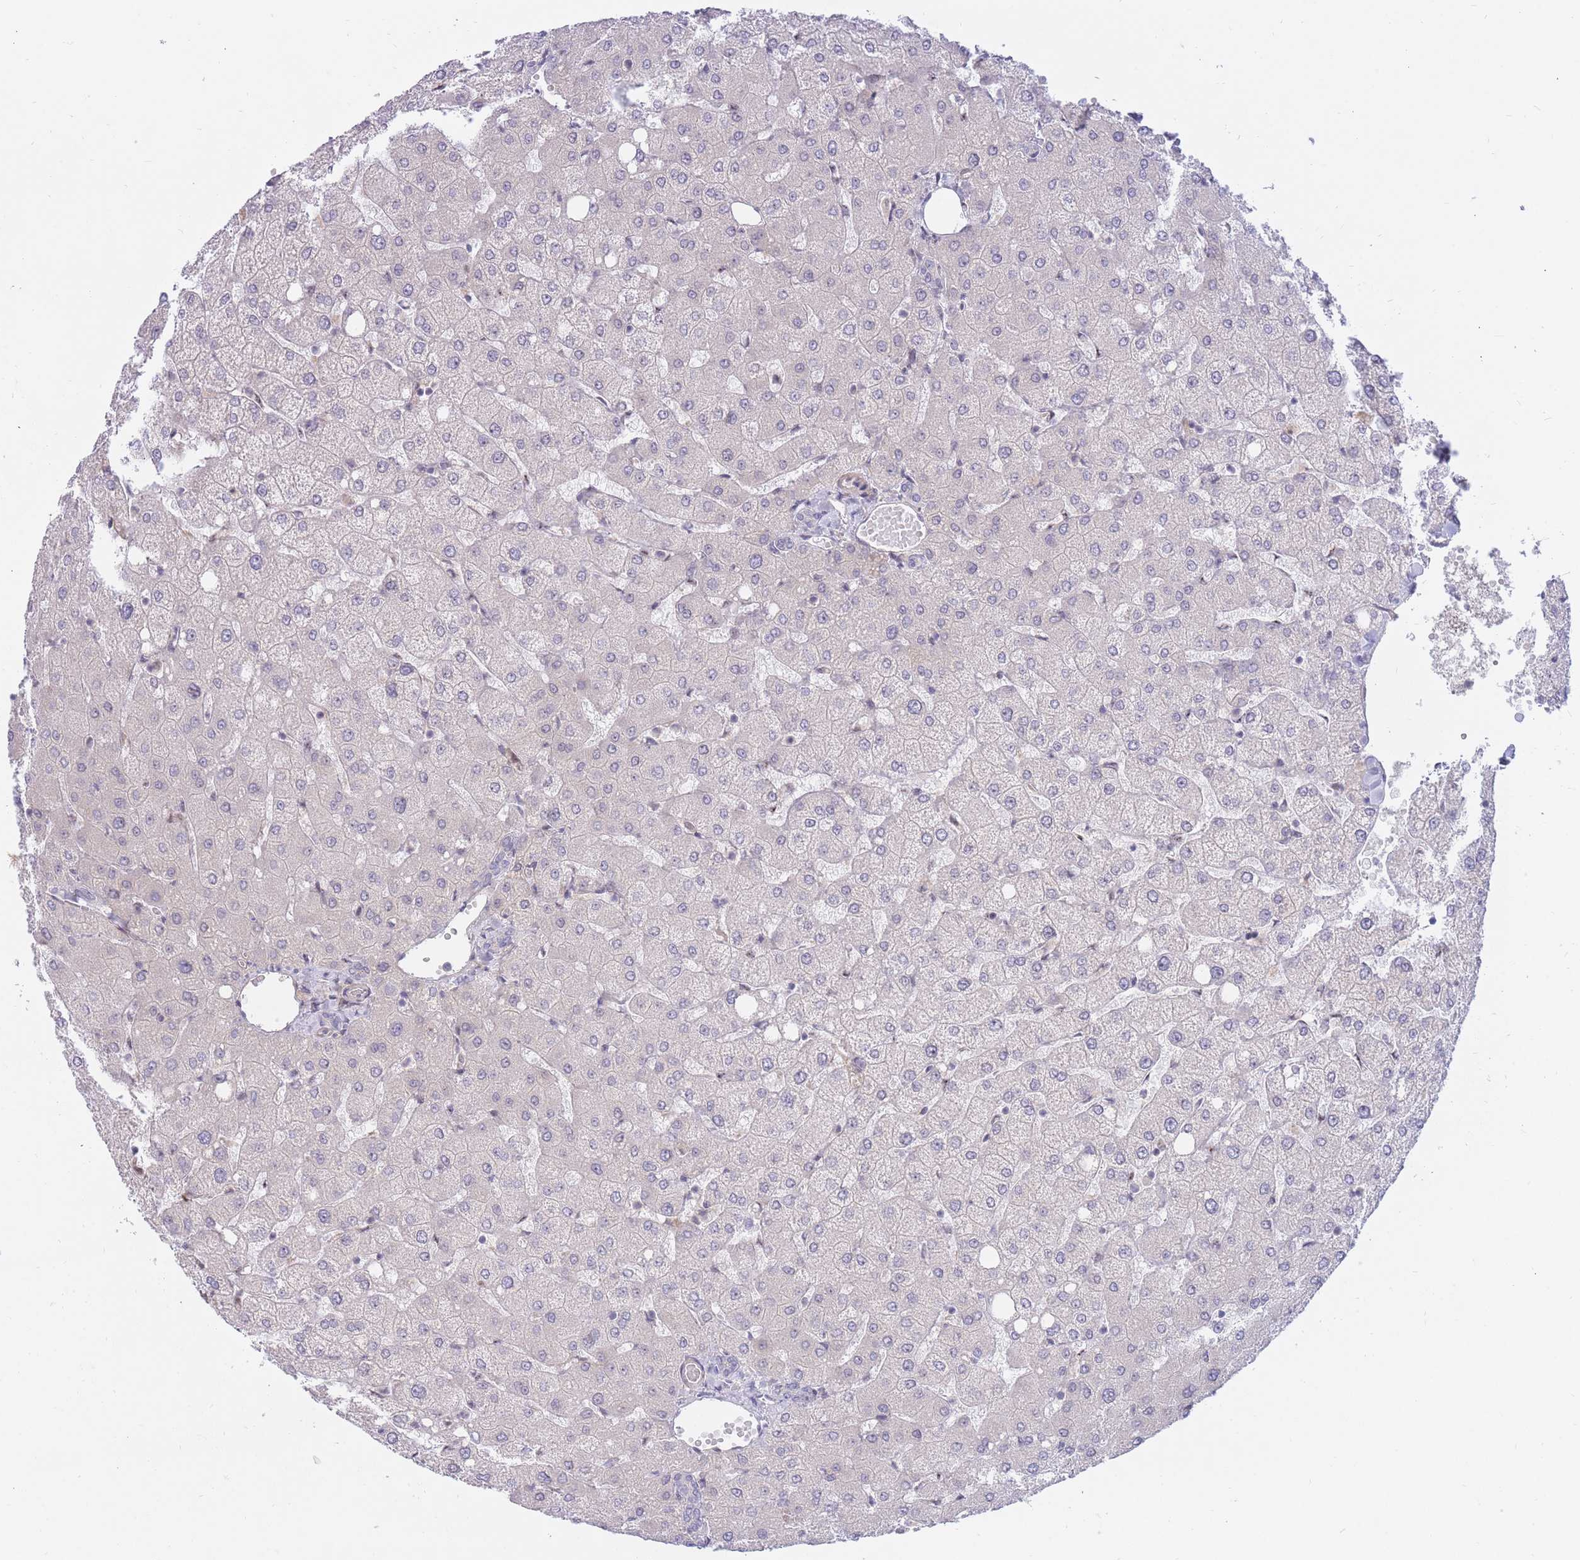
{"staining": {"intensity": "negative", "quantity": "none", "location": "none"}, "tissue": "liver", "cell_type": "Cholangiocytes", "image_type": "normal", "snomed": [{"axis": "morphology", "description": "Normal tissue, NOS"}, {"axis": "topography", "description": "Liver"}], "caption": "IHC of normal human liver displays no staining in cholangiocytes.", "gene": "ERICH6B", "patient": {"sex": "female", "age": 54}}